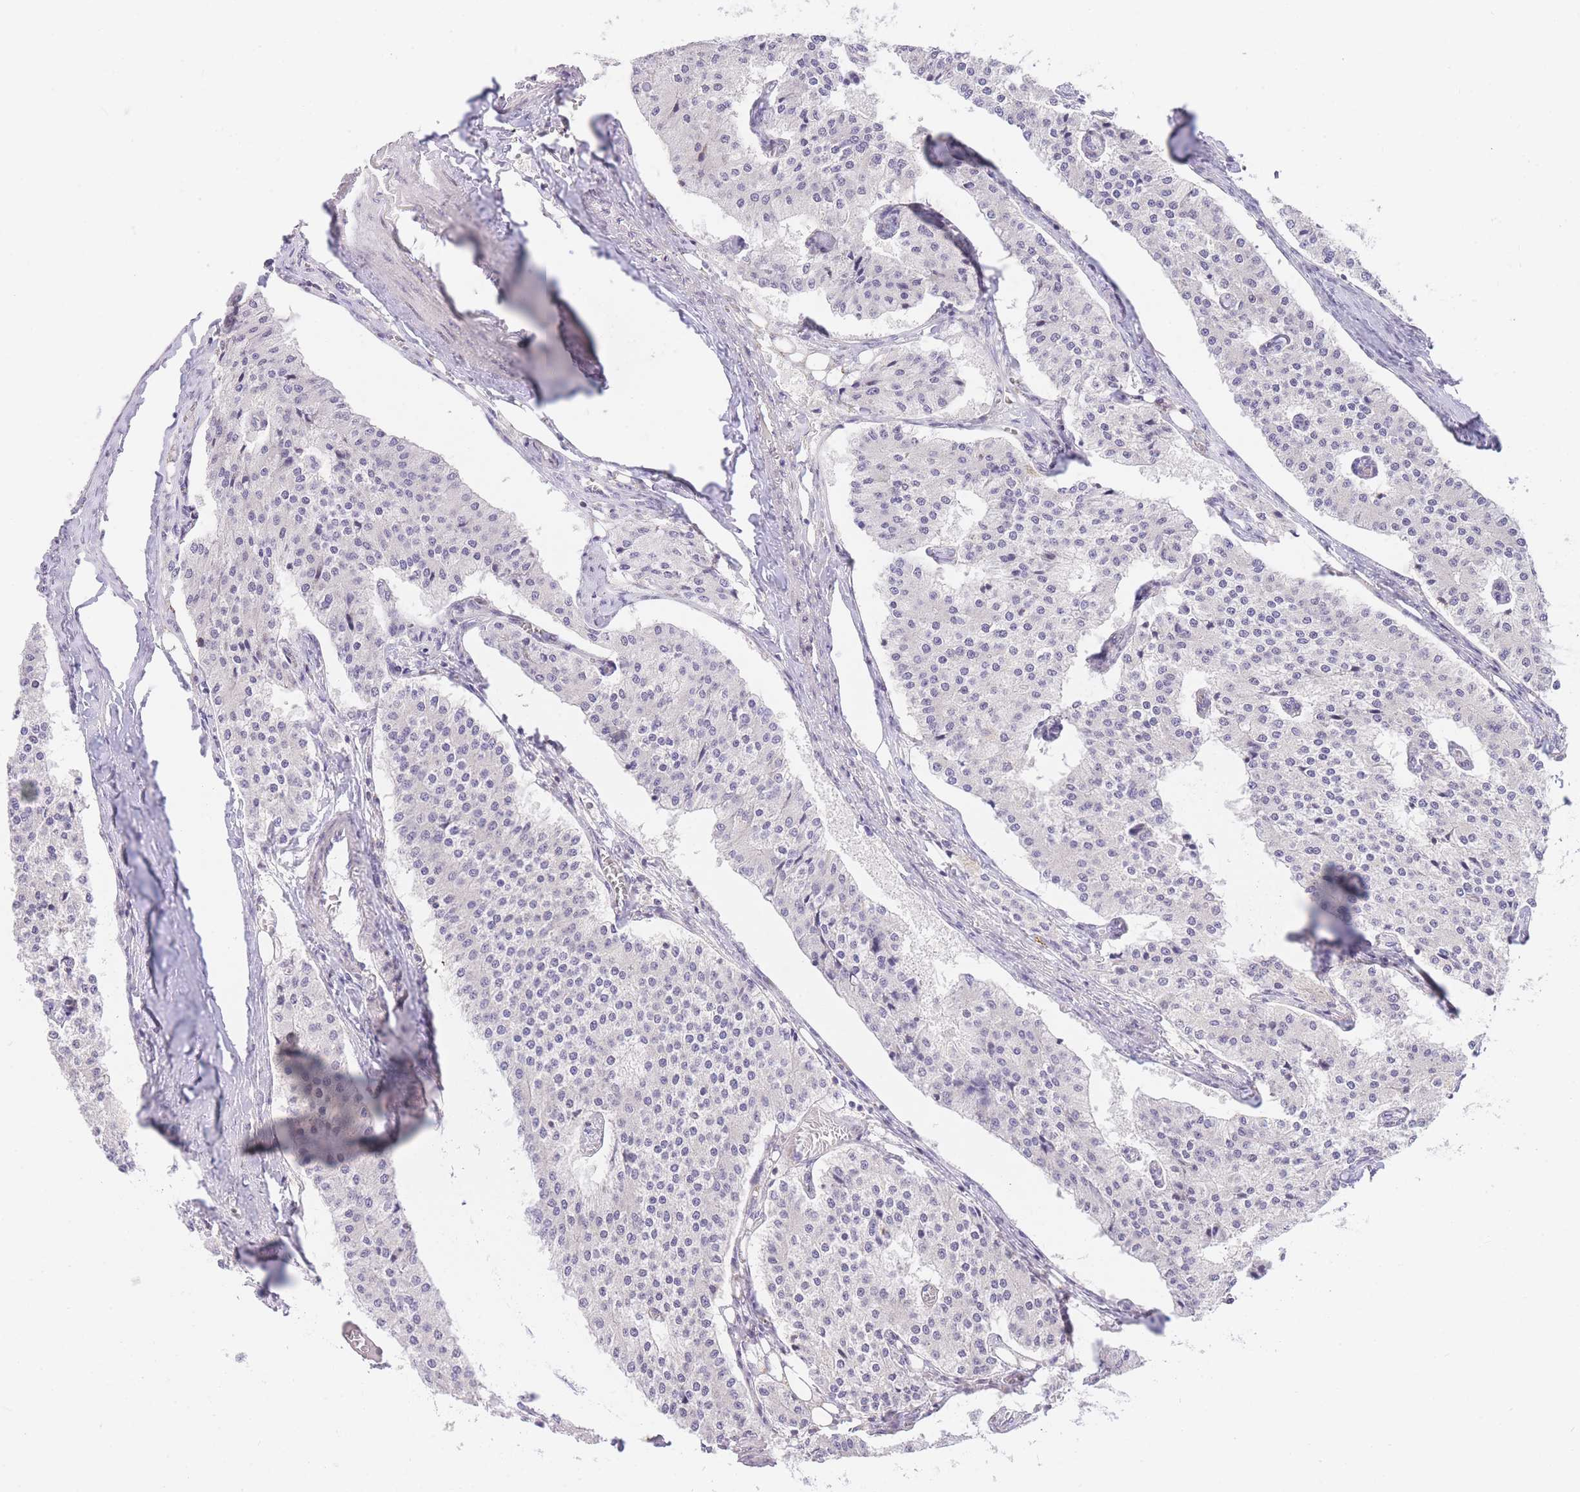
{"staining": {"intensity": "negative", "quantity": "none", "location": "none"}, "tissue": "carcinoid", "cell_type": "Tumor cells", "image_type": "cancer", "snomed": [{"axis": "morphology", "description": "Carcinoid, malignant, NOS"}, {"axis": "topography", "description": "Colon"}], "caption": "Carcinoid stained for a protein using immunohistochemistry shows no positivity tumor cells.", "gene": "STK39", "patient": {"sex": "female", "age": 52}}